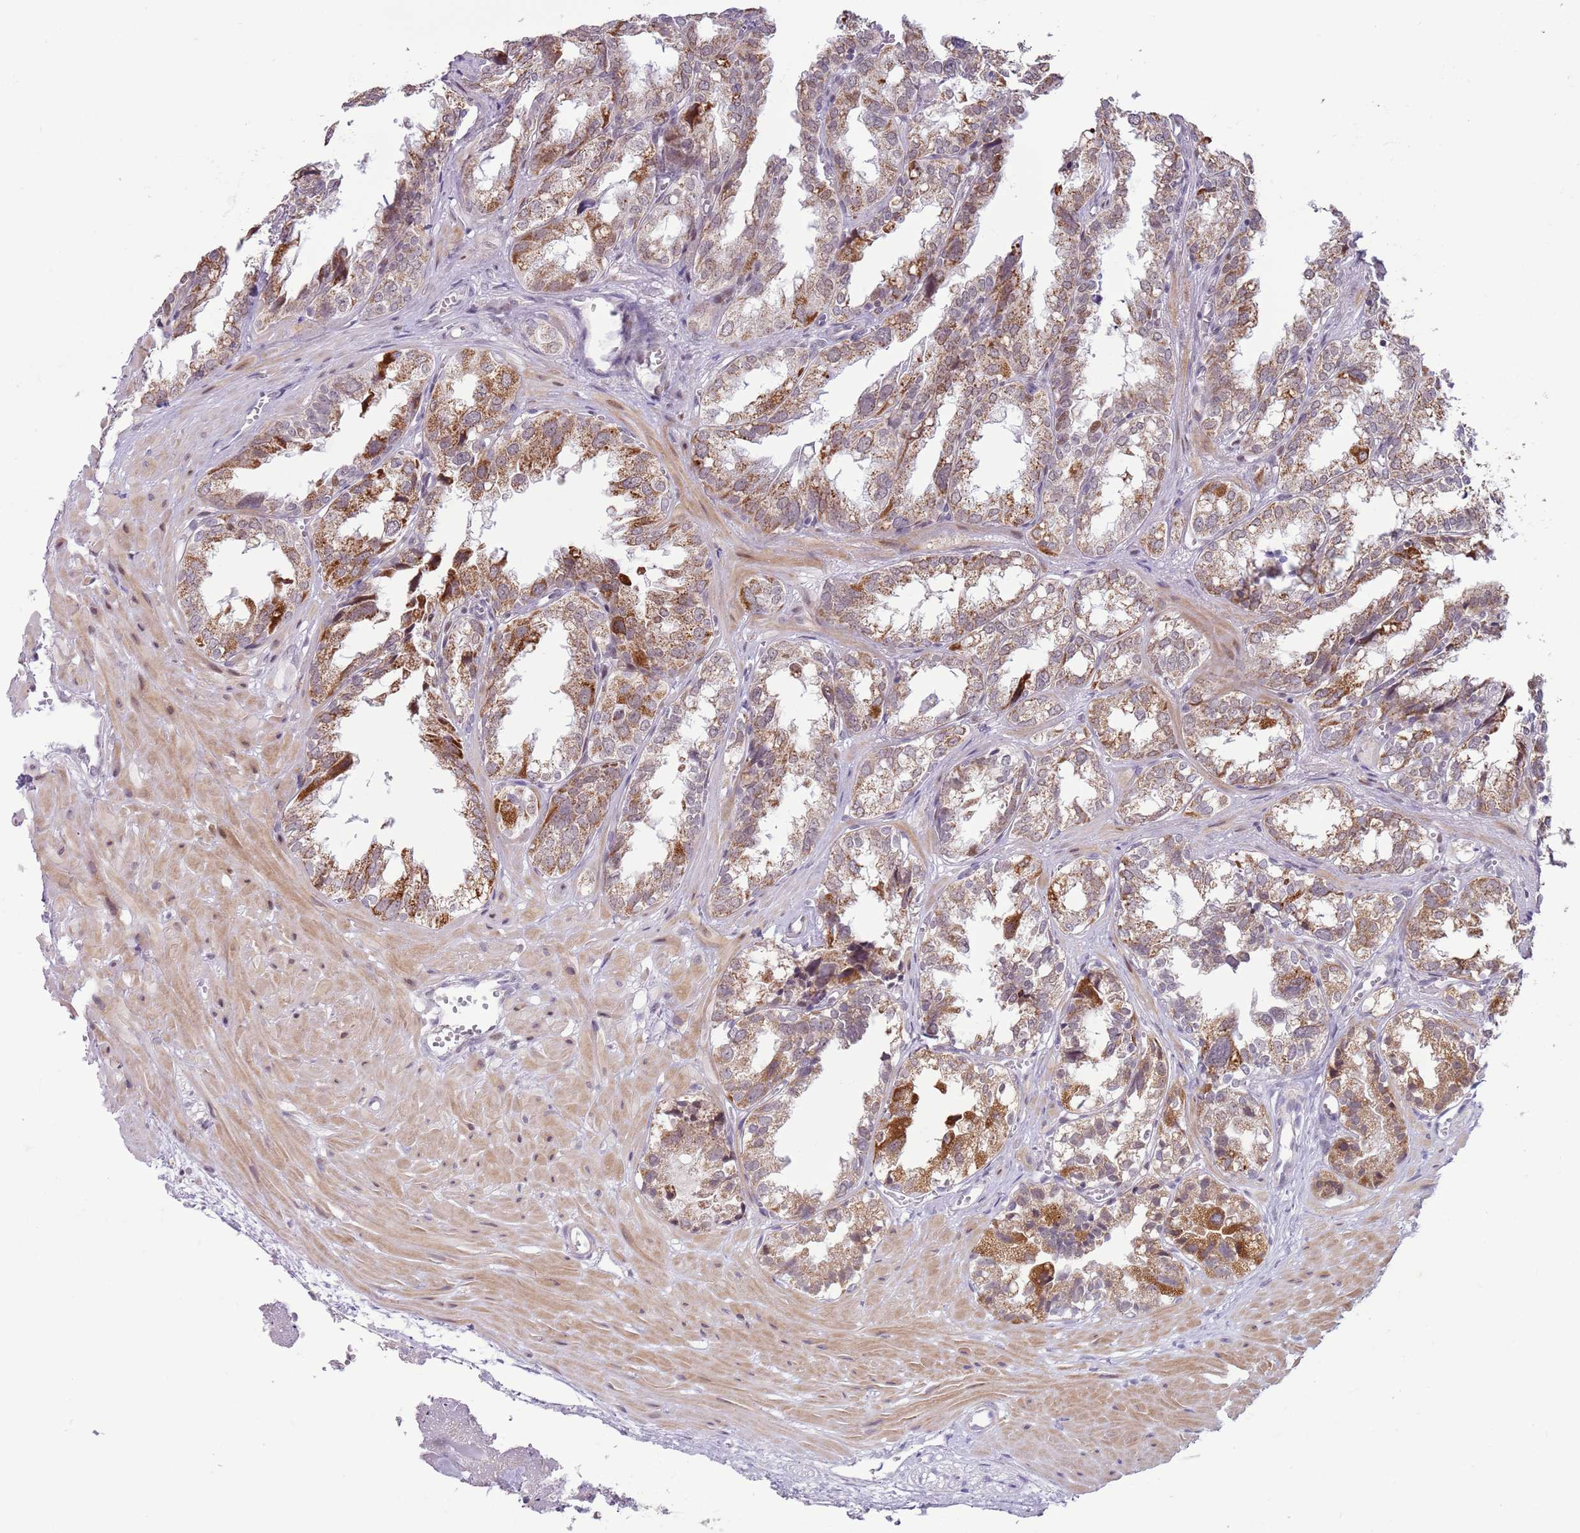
{"staining": {"intensity": "moderate", "quantity": ">75%", "location": "cytoplasmic/membranous"}, "tissue": "seminal vesicle", "cell_type": "Glandular cells", "image_type": "normal", "snomed": [{"axis": "morphology", "description": "Normal tissue, NOS"}, {"axis": "topography", "description": "Prostate"}, {"axis": "topography", "description": "Seminal veicle"}], "caption": "This micrograph displays immunohistochemistry (IHC) staining of benign seminal vesicle, with medium moderate cytoplasmic/membranous positivity in approximately >75% of glandular cells.", "gene": "MLLT11", "patient": {"sex": "male", "age": 51}}